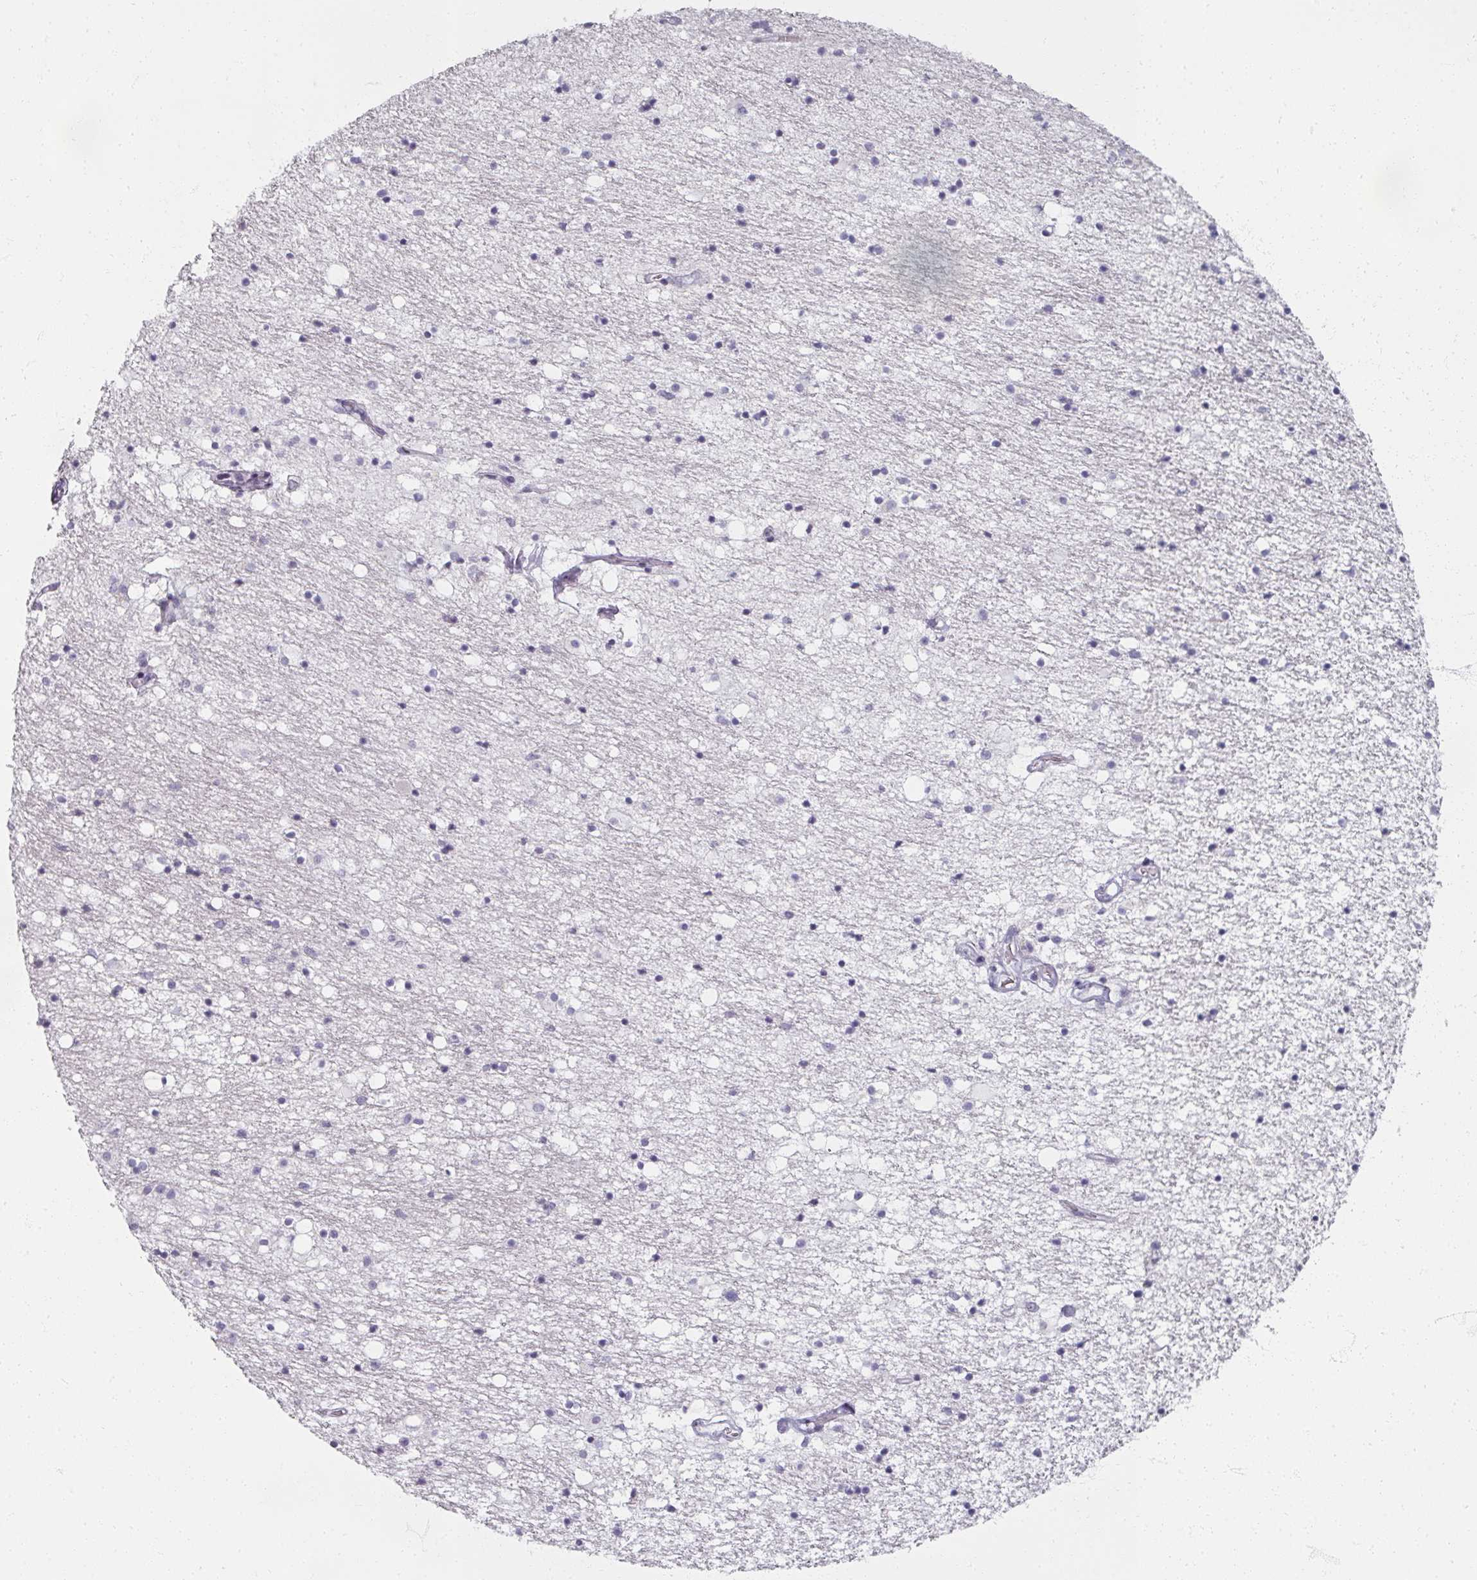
{"staining": {"intensity": "negative", "quantity": "none", "location": "none"}, "tissue": "caudate", "cell_type": "Glial cells", "image_type": "normal", "snomed": [{"axis": "morphology", "description": "Normal tissue, NOS"}, {"axis": "topography", "description": "Lateral ventricle wall"}], "caption": "The image displays no significant staining in glial cells of caudate. (Stains: DAB immunohistochemistry (IHC) with hematoxylin counter stain, Microscopy: brightfield microscopy at high magnification).", "gene": "REG3A", "patient": {"sex": "male", "age": 58}}